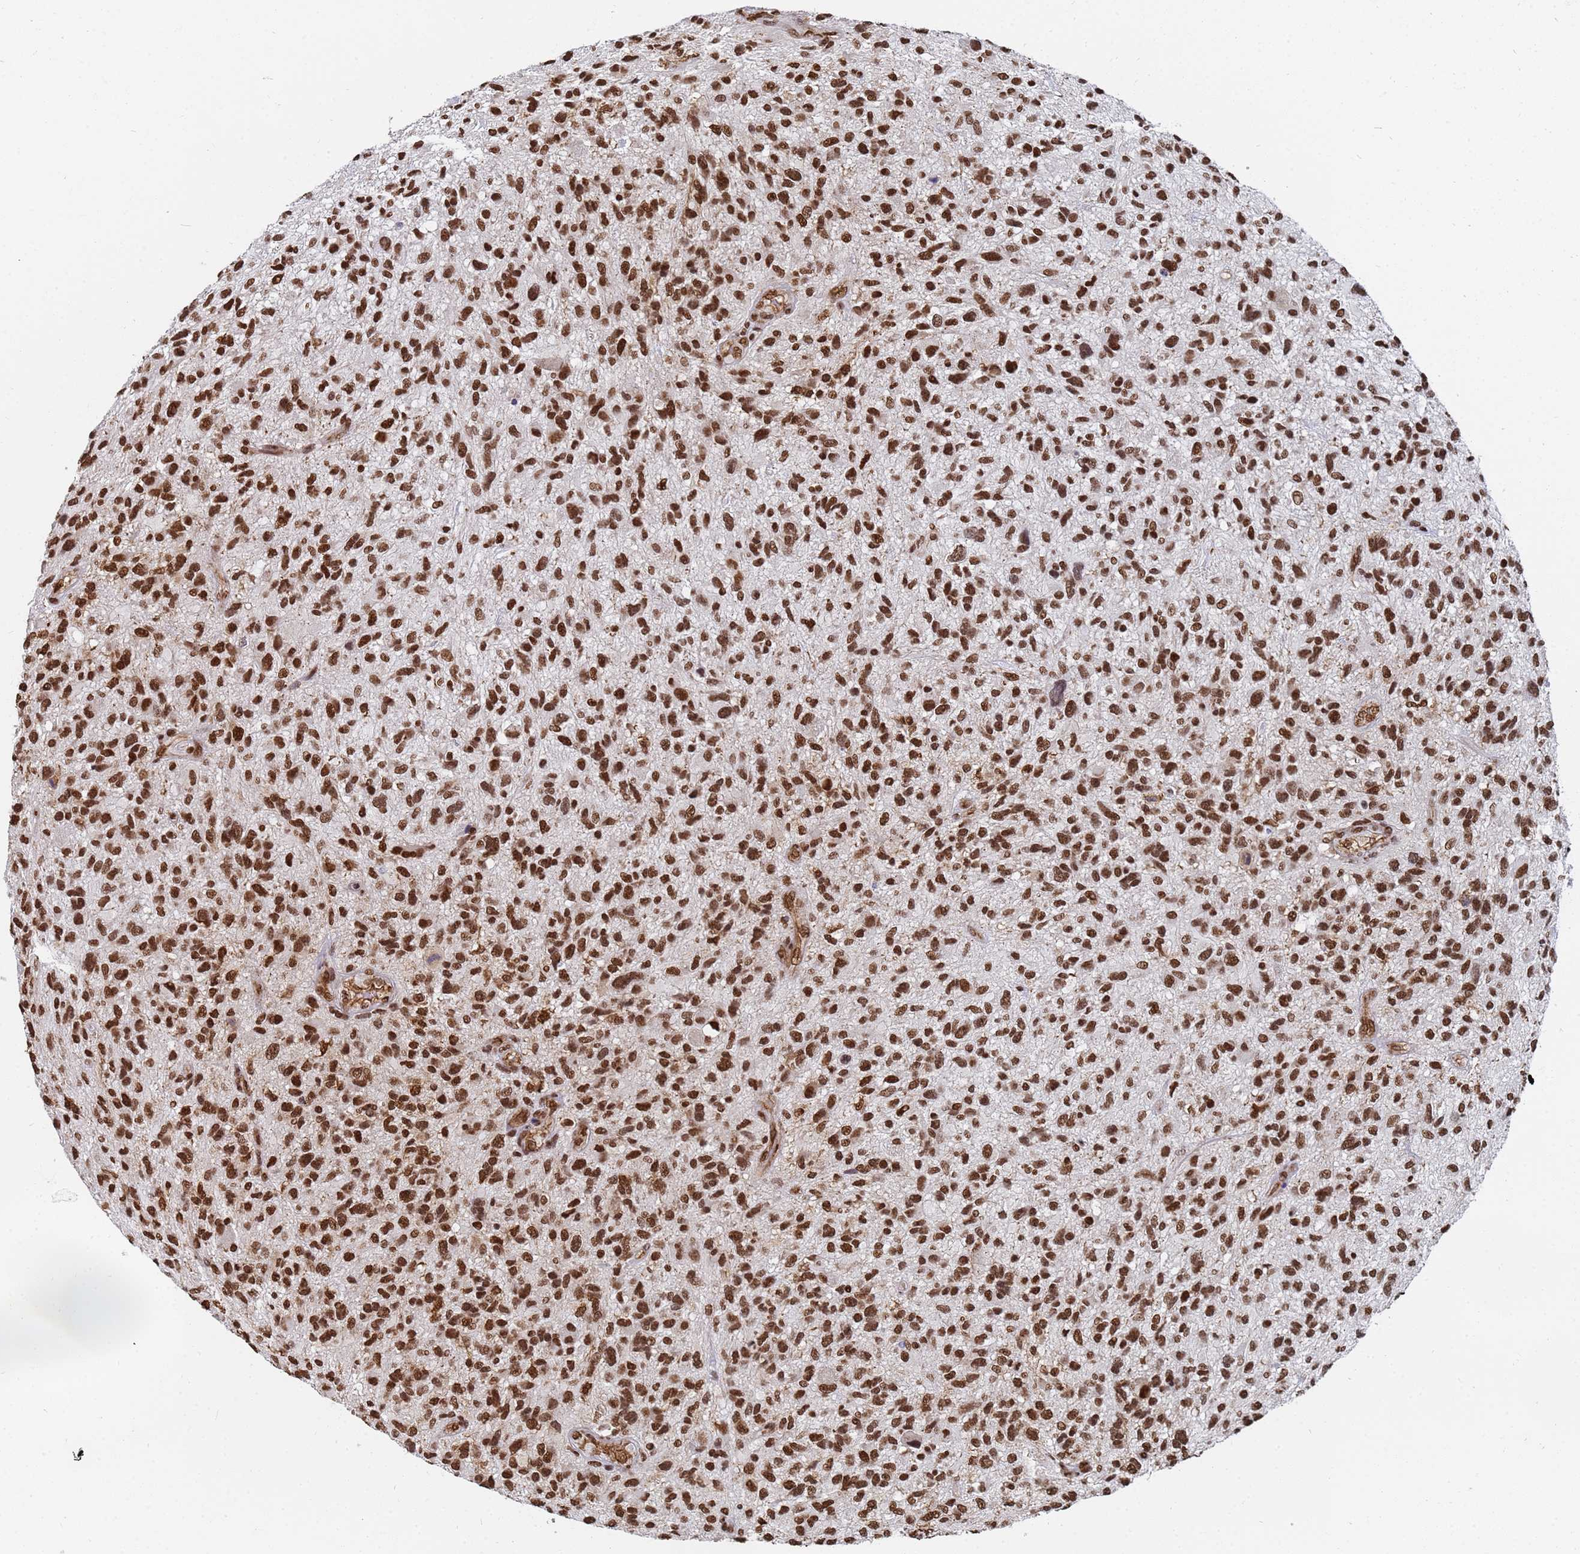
{"staining": {"intensity": "strong", "quantity": ">75%", "location": "nuclear"}, "tissue": "glioma", "cell_type": "Tumor cells", "image_type": "cancer", "snomed": [{"axis": "morphology", "description": "Glioma, malignant, High grade"}, {"axis": "topography", "description": "Brain"}], "caption": "IHC micrograph of neoplastic tissue: high-grade glioma (malignant) stained using IHC demonstrates high levels of strong protein expression localized specifically in the nuclear of tumor cells, appearing as a nuclear brown color.", "gene": "RAVER2", "patient": {"sex": "male", "age": 47}}